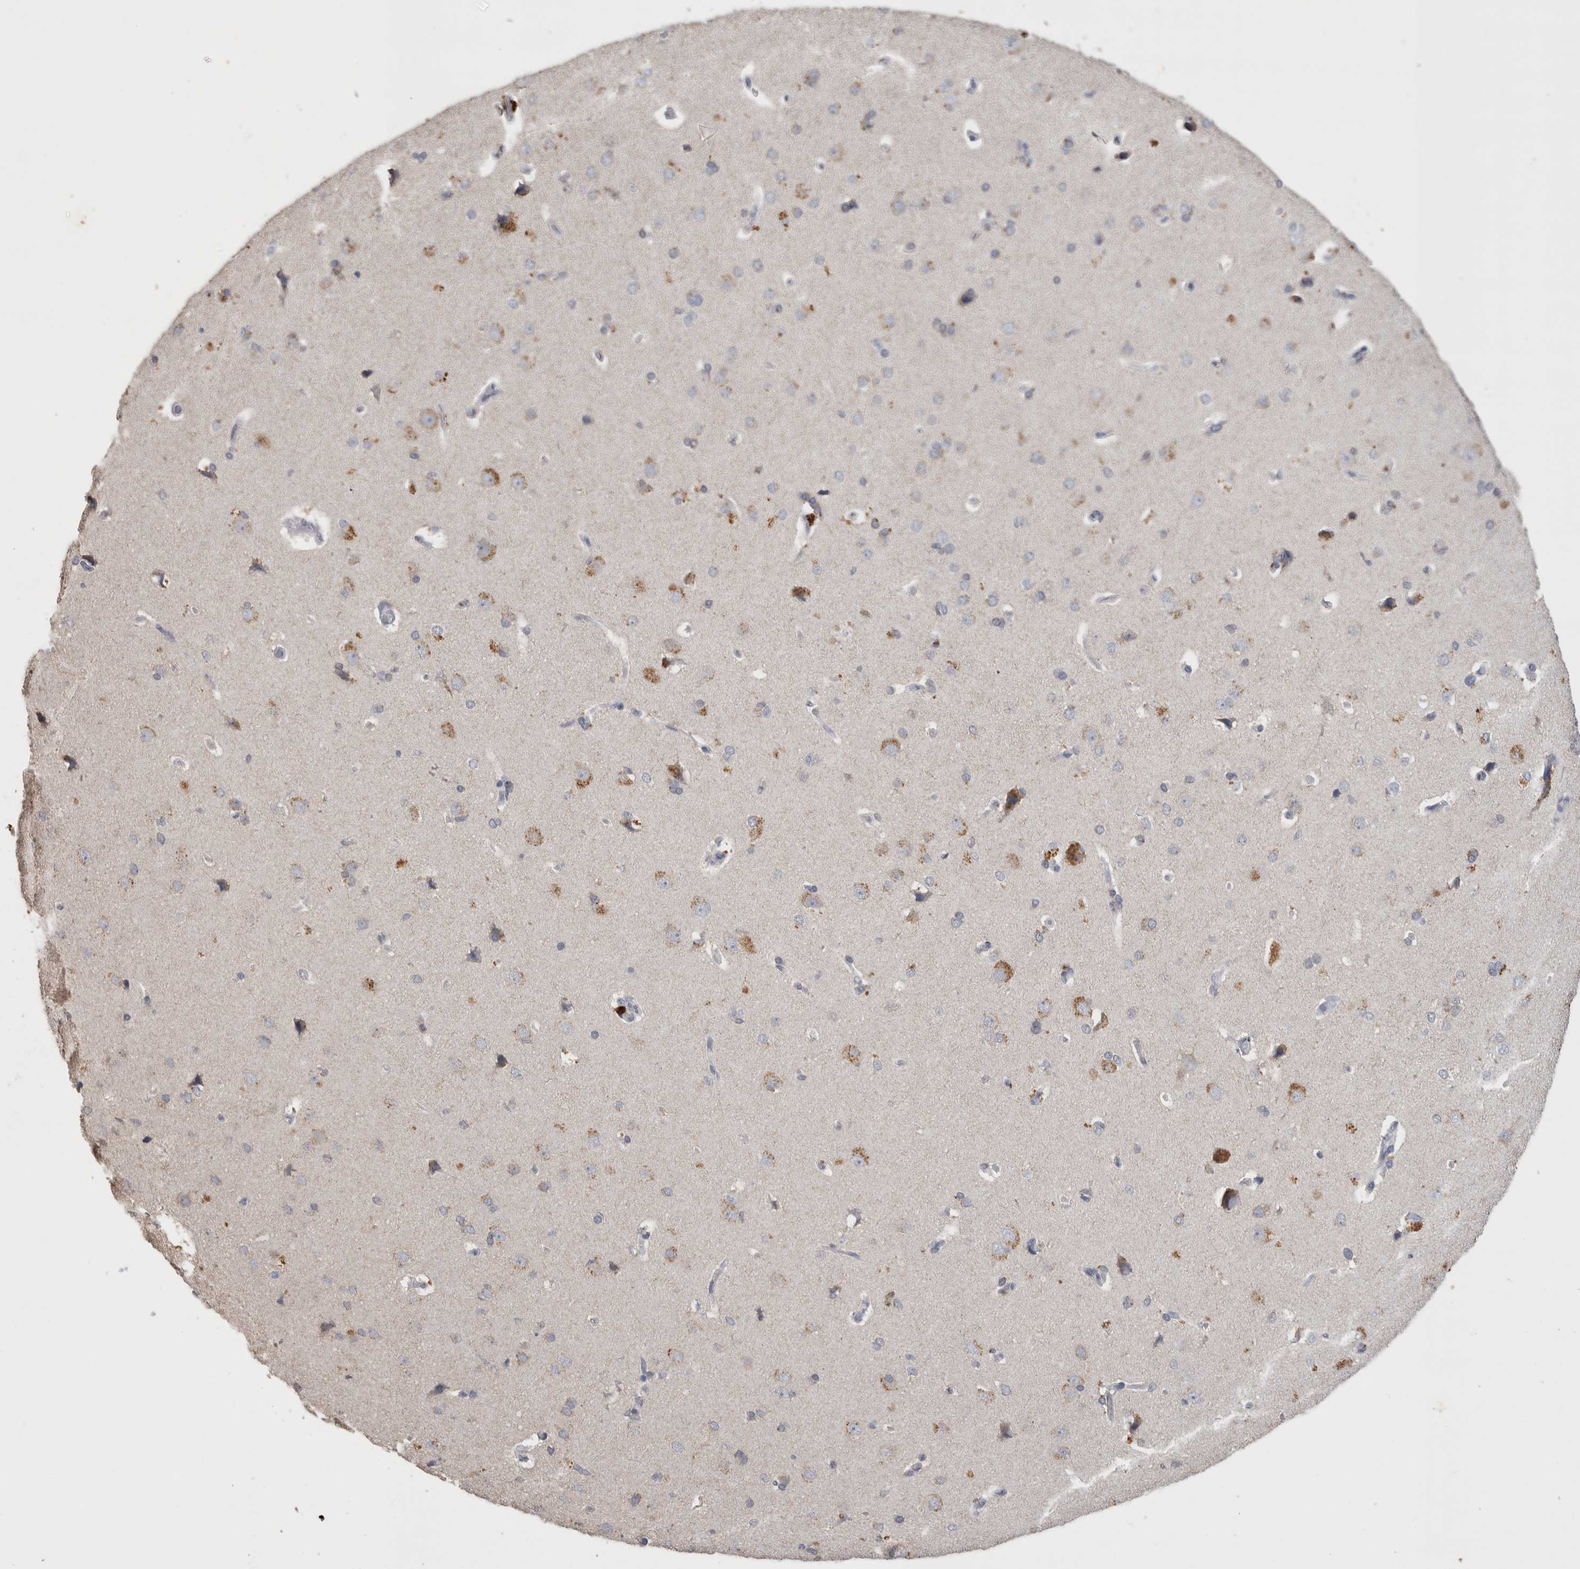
{"staining": {"intensity": "negative", "quantity": "none", "location": "none"}, "tissue": "cerebral cortex", "cell_type": "Endothelial cells", "image_type": "normal", "snomed": [{"axis": "morphology", "description": "Normal tissue, NOS"}, {"axis": "topography", "description": "Cerebral cortex"}], "caption": "Benign cerebral cortex was stained to show a protein in brown. There is no significant staining in endothelial cells. (Immunohistochemistry, brightfield microscopy, high magnification).", "gene": "CNTFR", "patient": {"sex": "male", "age": 62}}